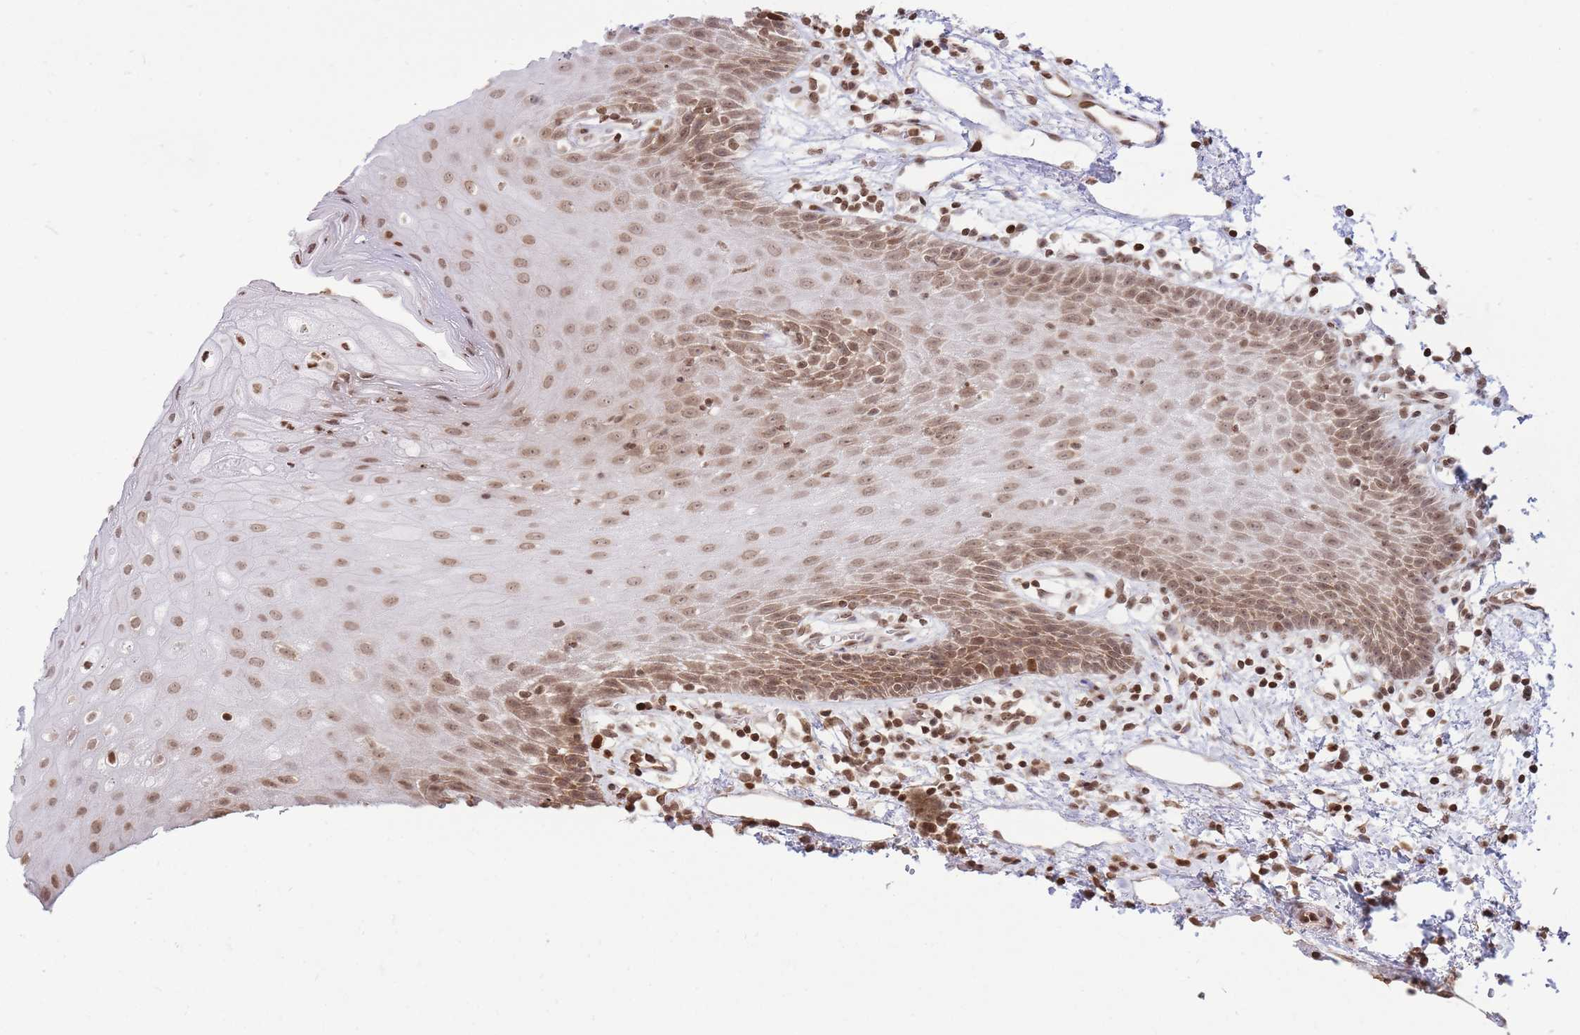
{"staining": {"intensity": "moderate", "quantity": ">75%", "location": "nuclear"}, "tissue": "oral mucosa", "cell_type": "Squamous epithelial cells", "image_type": "normal", "snomed": [{"axis": "morphology", "description": "Normal tissue, NOS"}, {"axis": "topography", "description": "Oral tissue"}, {"axis": "topography", "description": "Tounge, NOS"}], "caption": "DAB immunohistochemical staining of benign human oral mucosa demonstrates moderate nuclear protein positivity in about >75% of squamous epithelial cells.", "gene": "SHISAL1", "patient": {"sex": "female", "age": 59}}